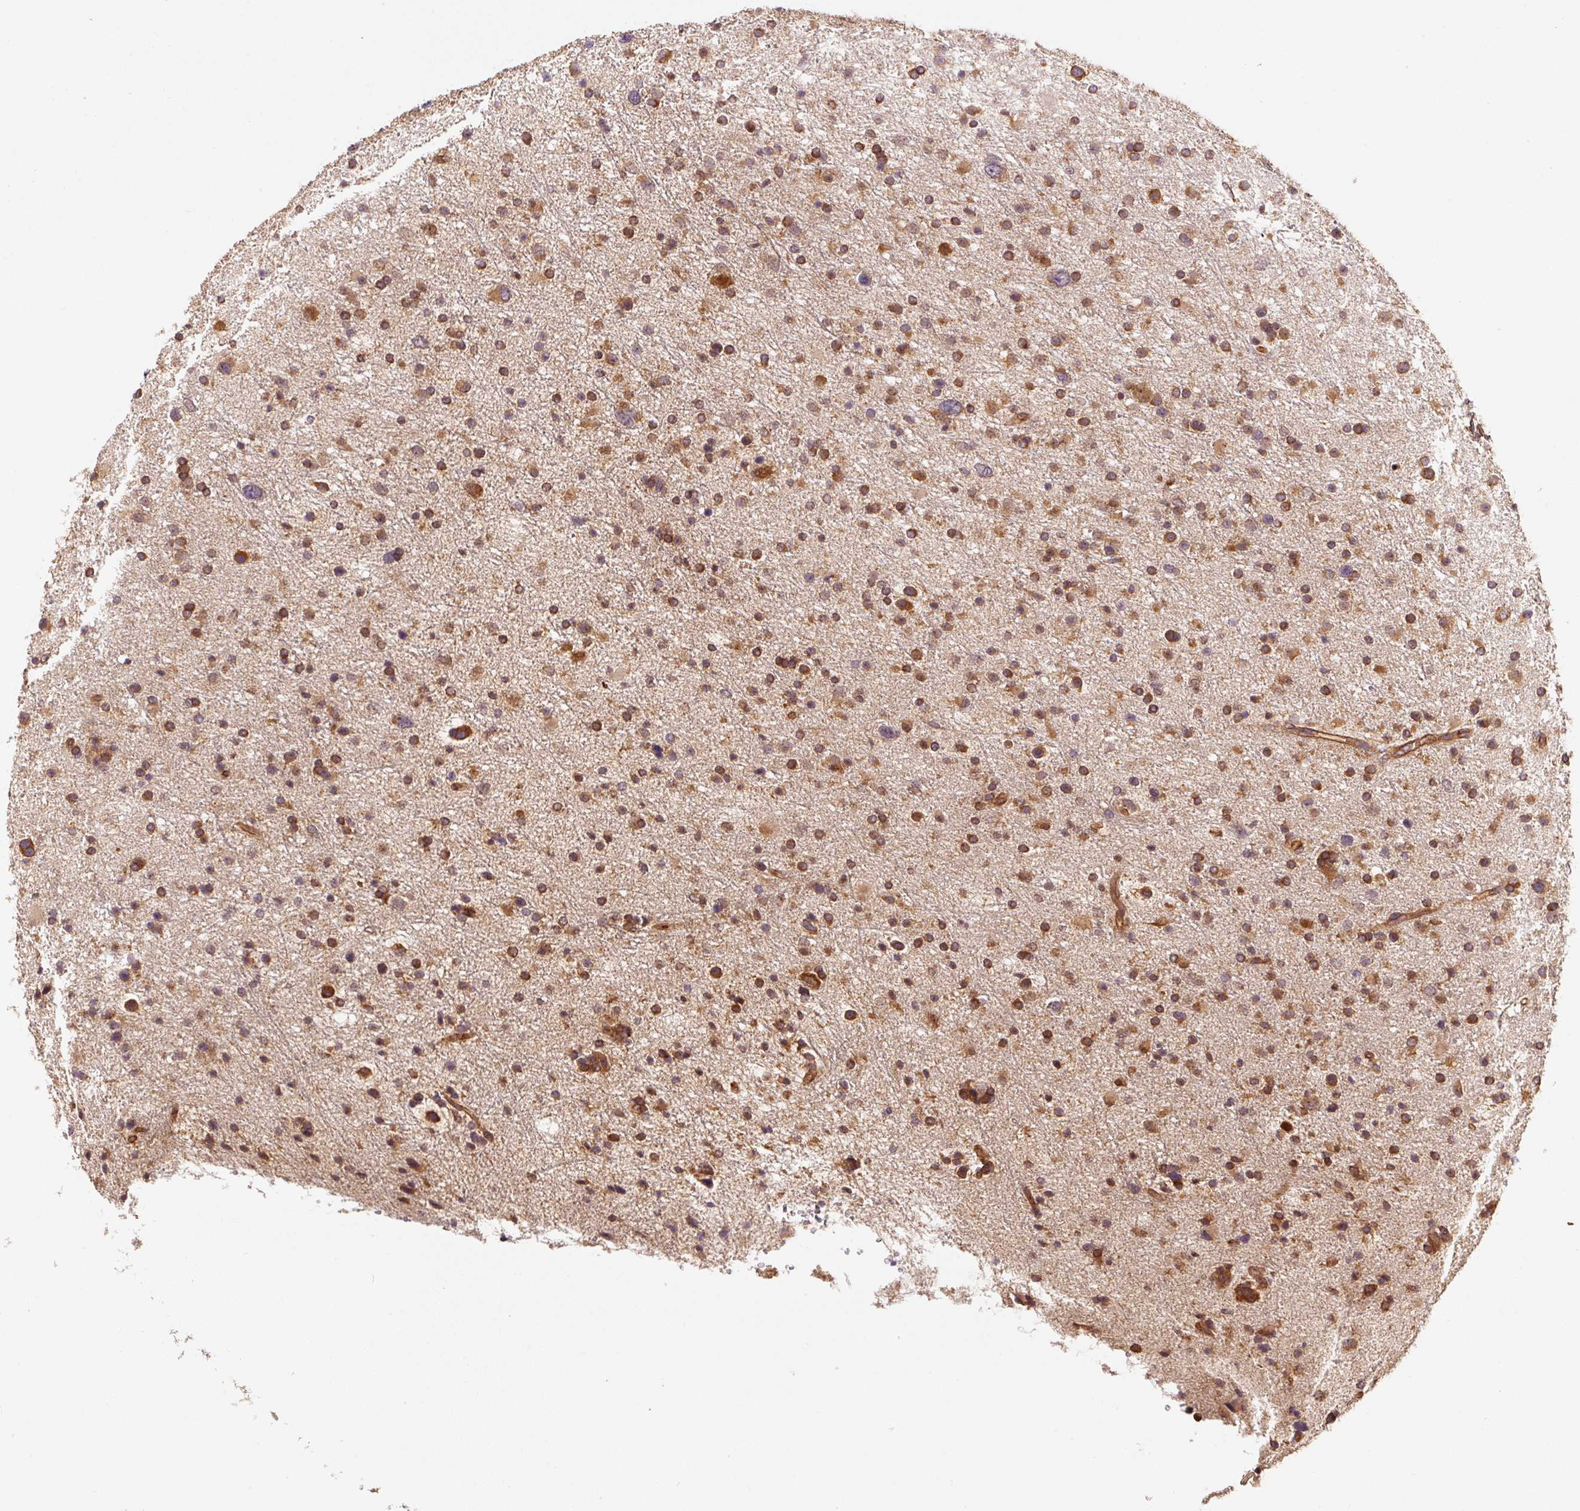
{"staining": {"intensity": "moderate", "quantity": ">75%", "location": "cytoplasmic/membranous"}, "tissue": "glioma", "cell_type": "Tumor cells", "image_type": "cancer", "snomed": [{"axis": "morphology", "description": "Glioma, malignant, Low grade"}, {"axis": "topography", "description": "Brain"}], "caption": "Immunohistochemical staining of human malignant glioma (low-grade) shows medium levels of moderate cytoplasmic/membranous protein expression in about >75% of tumor cells. (Stains: DAB (3,3'-diaminobenzidine) in brown, nuclei in blue, Microscopy: brightfield microscopy at high magnification).", "gene": "EIF2S2", "patient": {"sex": "female", "age": 32}}